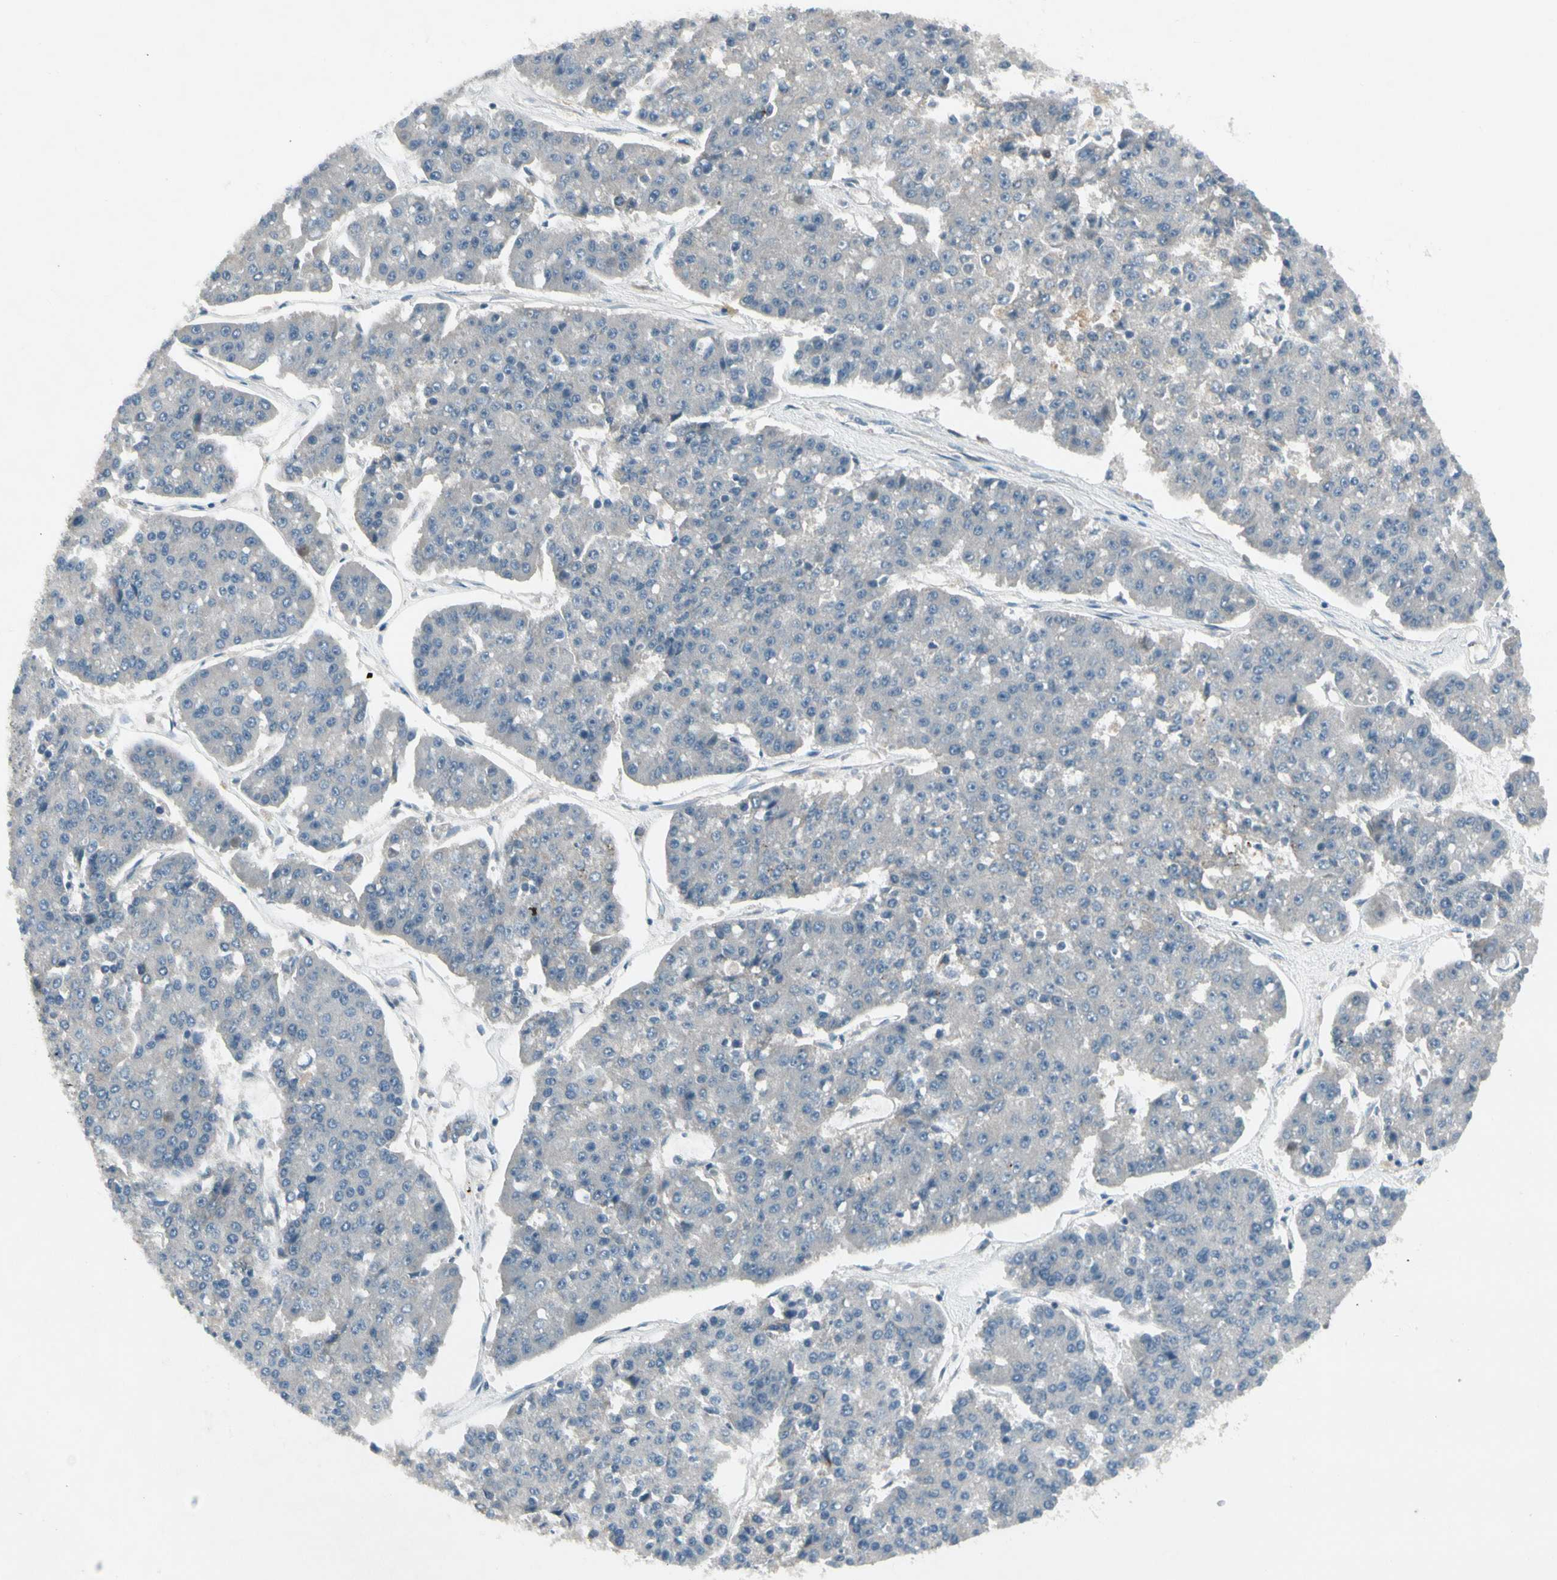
{"staining": {"intensity": "negative", "quantity": "none", "location": "none"}, "tissue": "pancreatic cancer", "cell_type": "Tumor cells", "image_type": "cancer", "snomed": [{"axis": "morphology", "description": "Adenocarcinoma, NOS"}, {"axis": "topography", "description": "Pancreas"}], "caption": "This is a image of IHC staining of pancreatic adenocarcinoma, which shows no expression in tumor cells.", "gene": "PANK2", "patient": {"sex": "male", "age": 50}}